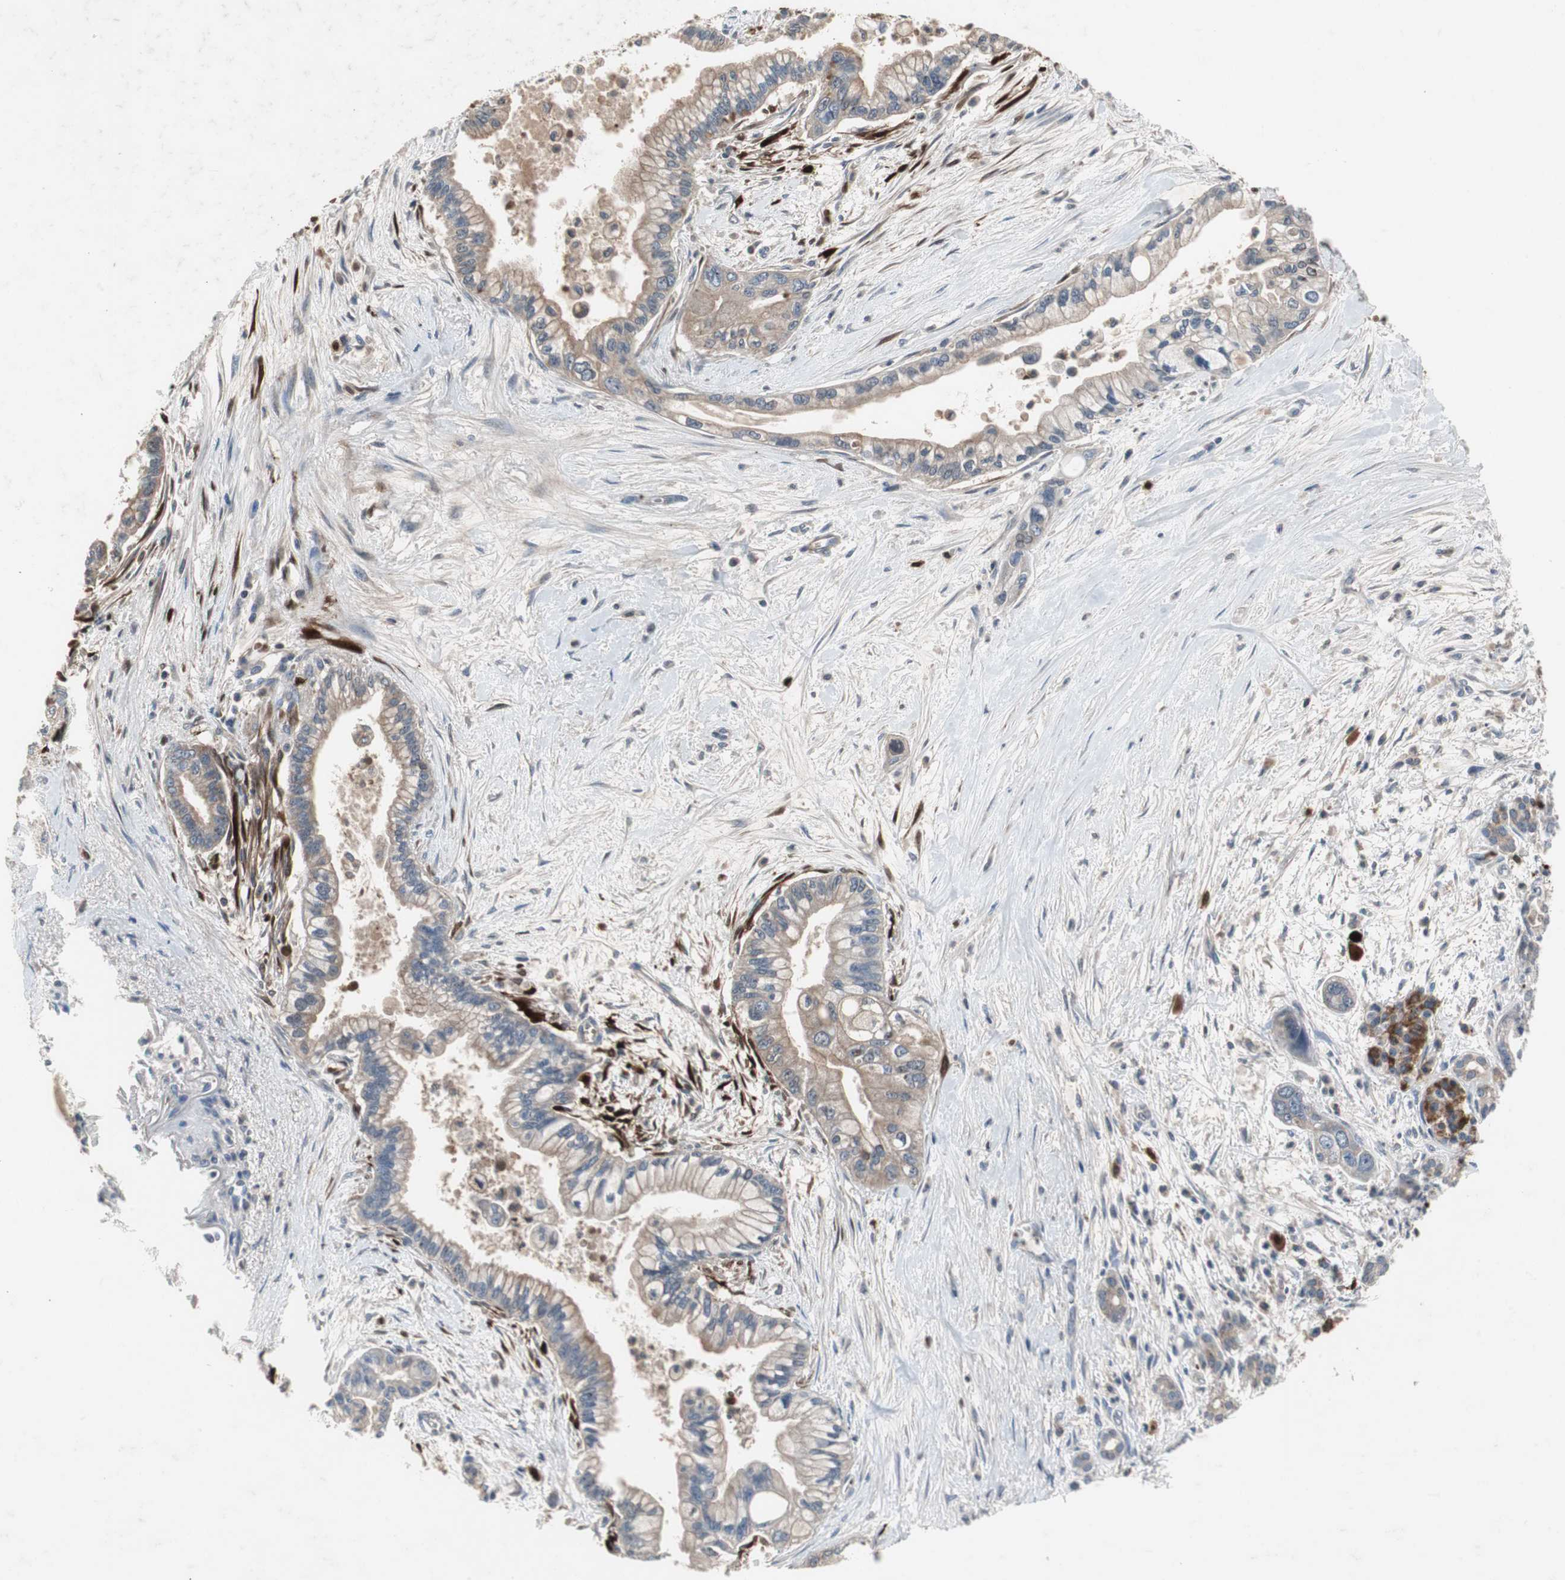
{"staining": {"intensity": "weak", "quantity": ">75%", "location": "cytoplasmic/membranous"}, "tissue": "pancreatic cancer", "cell_type": "Tumor cells", "image_type": "cancer", "snomed": [{"axis": "morphology", "description": "Adenocarcinoma, NOS"}, {"axis": "topography", "description": "Pancreas"}], "caption": "The immunohistochemical stain highlights weak cytoplasmic/membranous staining in tumor cells of pancreatic cancer tissue. The protein of interest is stained brown, and the nuclei are stained in blue (DAB IHC with brightfield microscopy, high magnification).", "gene": "CALB2", "patient": {"sex": "male", "age": 70}}